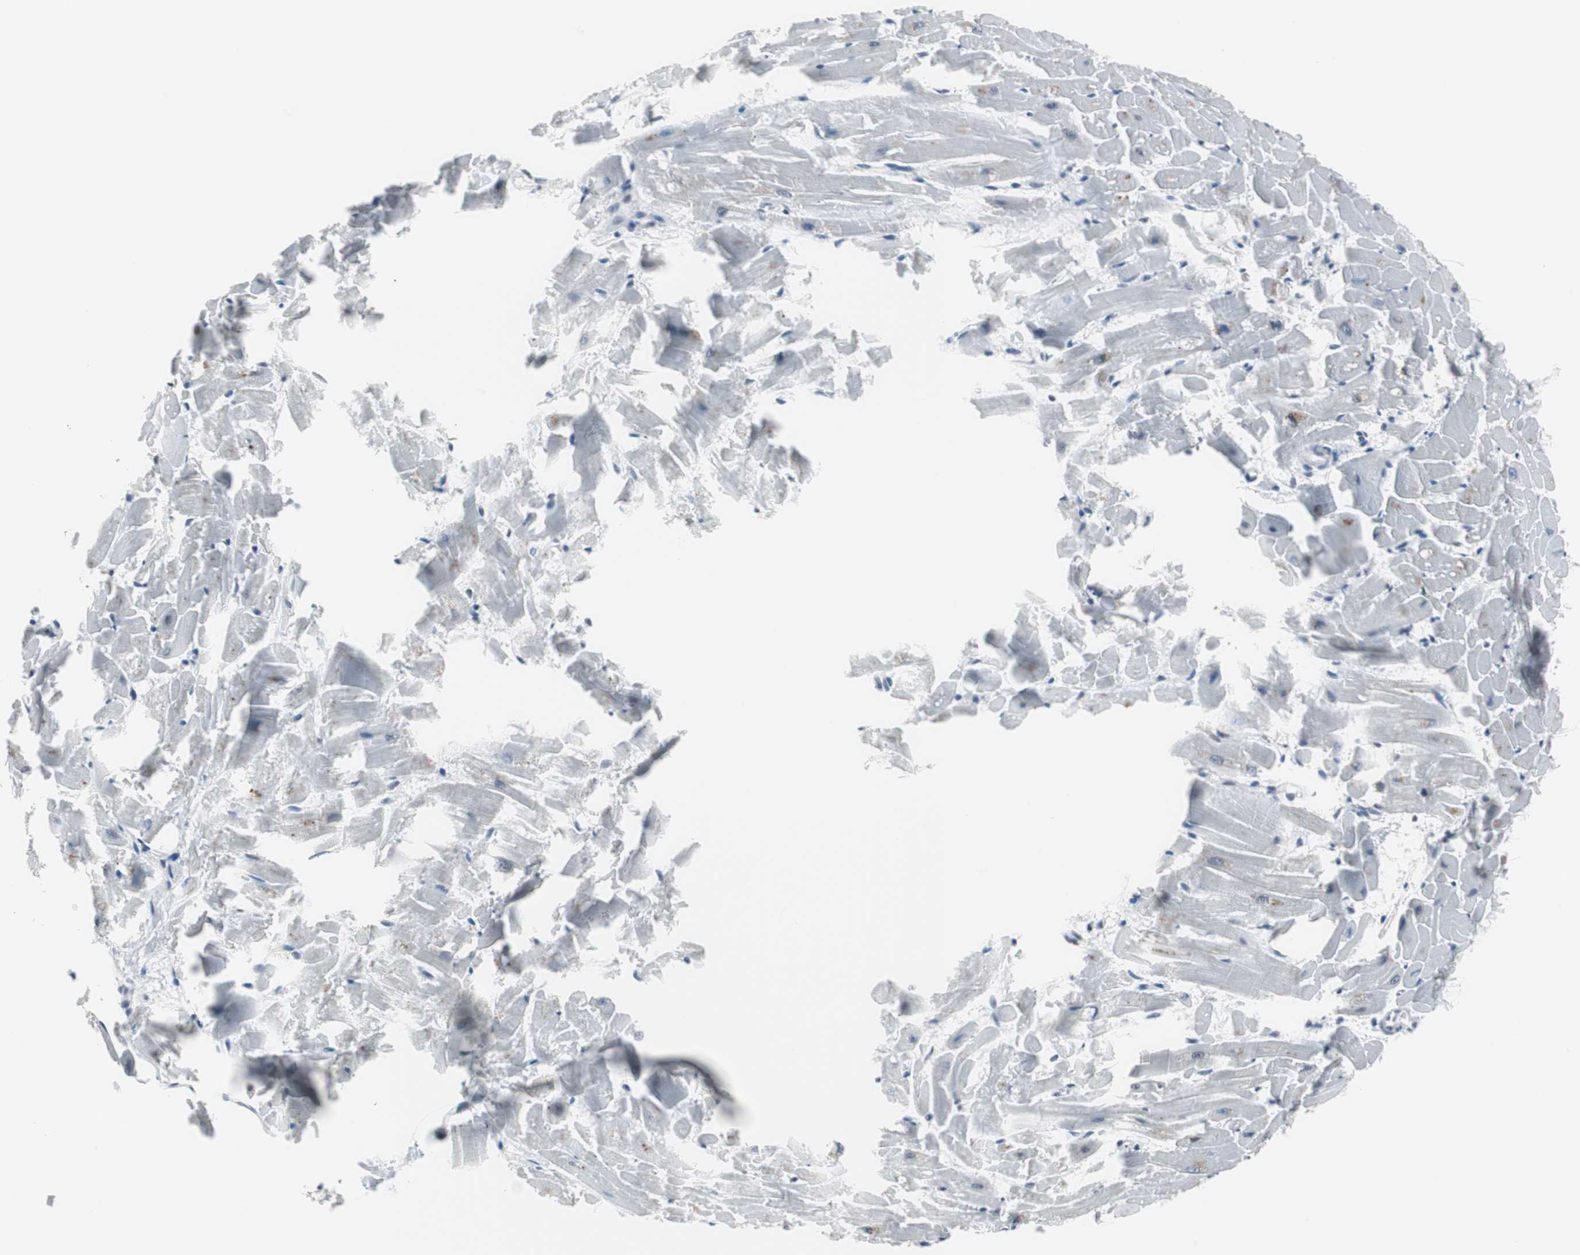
{"staining": {"intensity": "moderate", "quantity": "<25%", "location": "nuclear"}, "tissue": "heart muscle", "cell_type": "Cardiomyocytes", "image_type": "normal", "snomed": [{"axis": "morphology", "description": "Normal tissue, NOS"}, {"axis": "topography", "description": "Heart"}], "caption": "The immunohistochemical stain shows moderate nuclear staining in cardiomyocytes of normal heart muscle.", "gene": "XRCC1", "patient": {"sex": "female", "age": 19}}